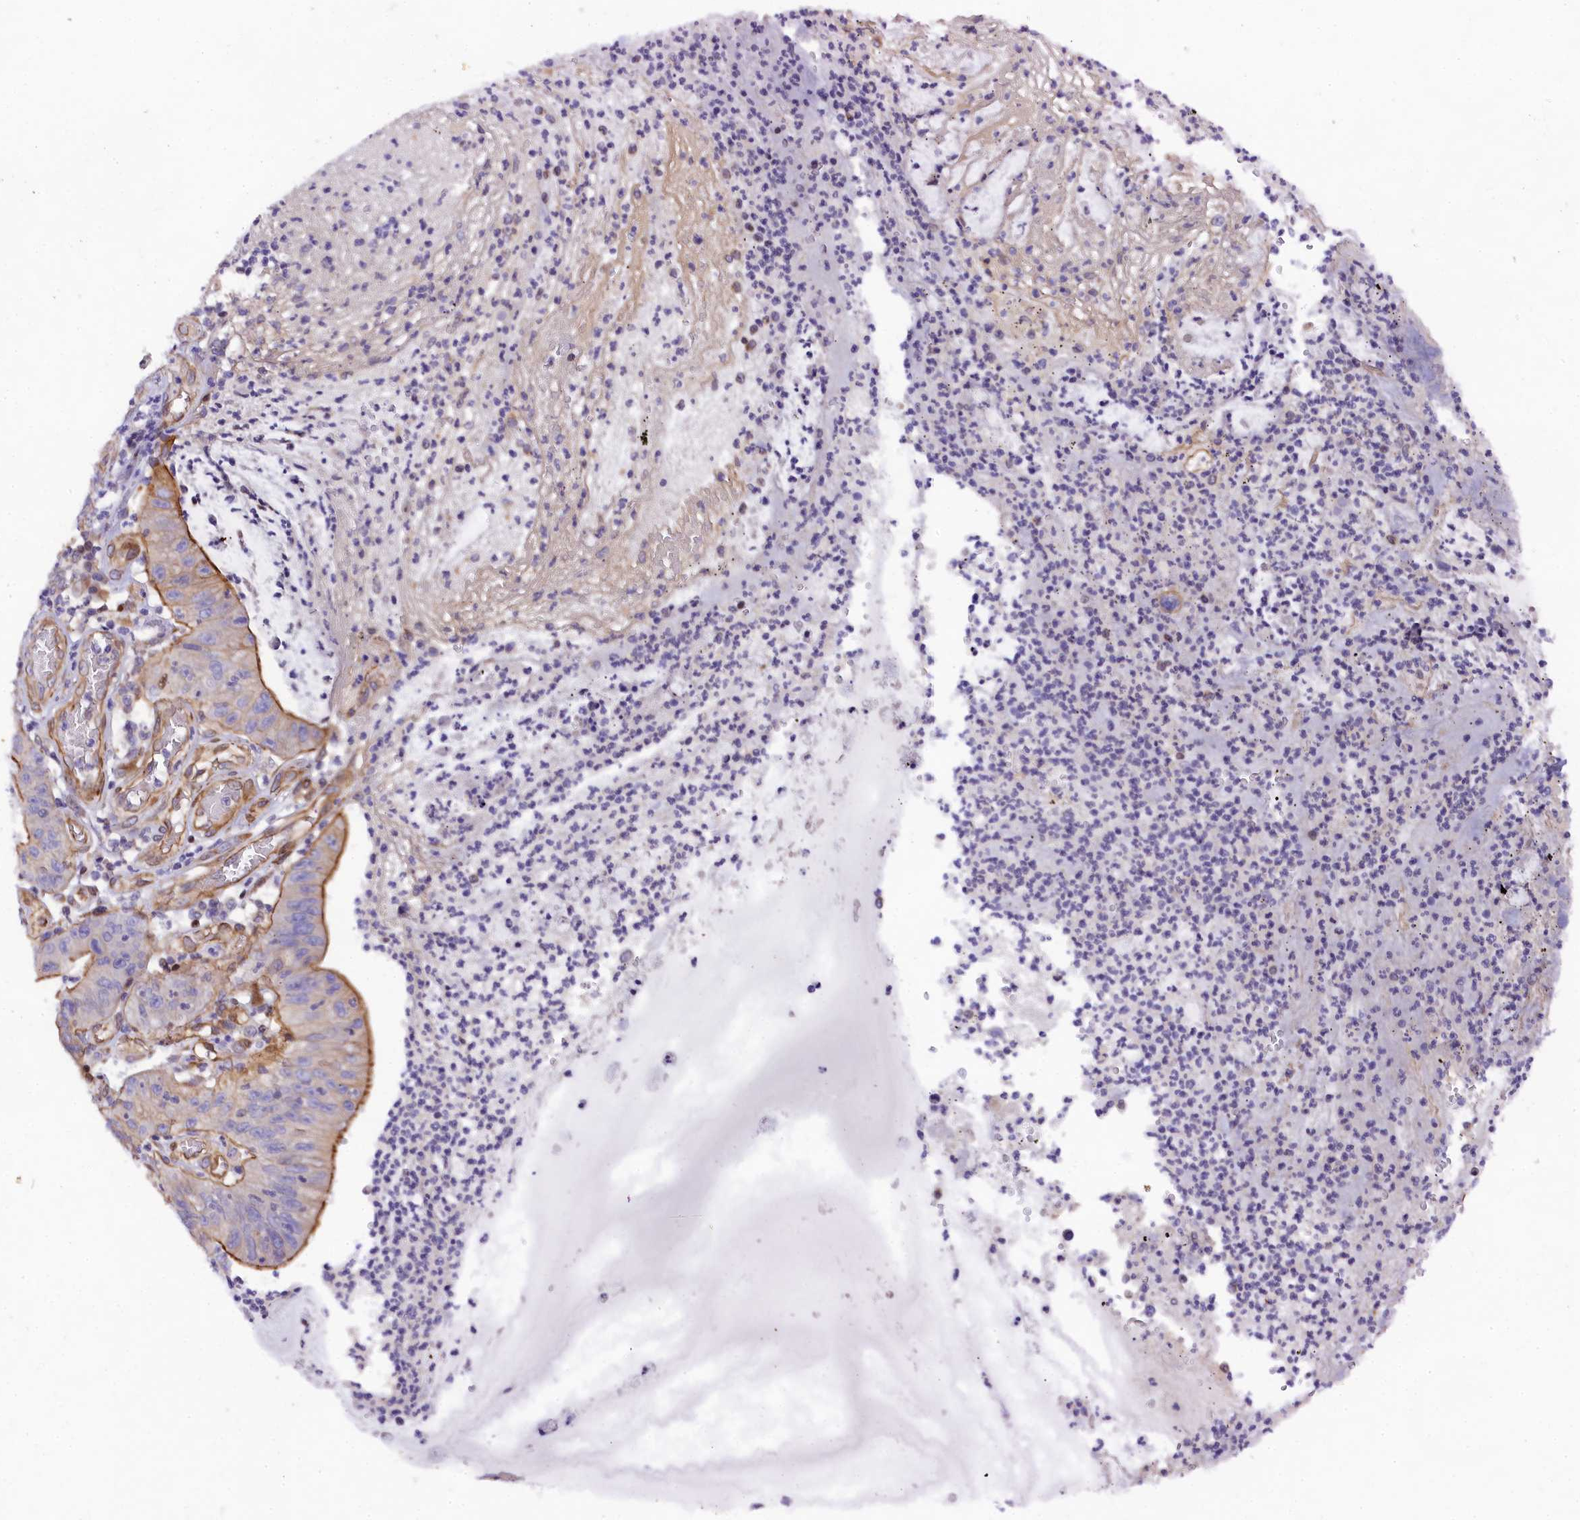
{"staining": {"intensity": "moderate", "quantity": "25%-75%", "location": "cytoplasmic/membranous"}, "tissue": "stomach cancer", "cell_type": "Tumor cells", "image_type": "cancer", "snomed": [{"axis": "morphology", "description": "Adenocarcinoma, NOS"}, {"axis": "topography", "description": "Stomach"}], "caption": "This micrograph reveals stomach cancer (adenocarcinoma) stained with immunohistochemistry (IHC) to label a protein in brown. The cytoplasmic/membranous of tumor cells show moderate positivity for the protein. Nuclei are counter-stained blue.", "gene": "SP4", "patient": {"sex": "male", "age": 59}}